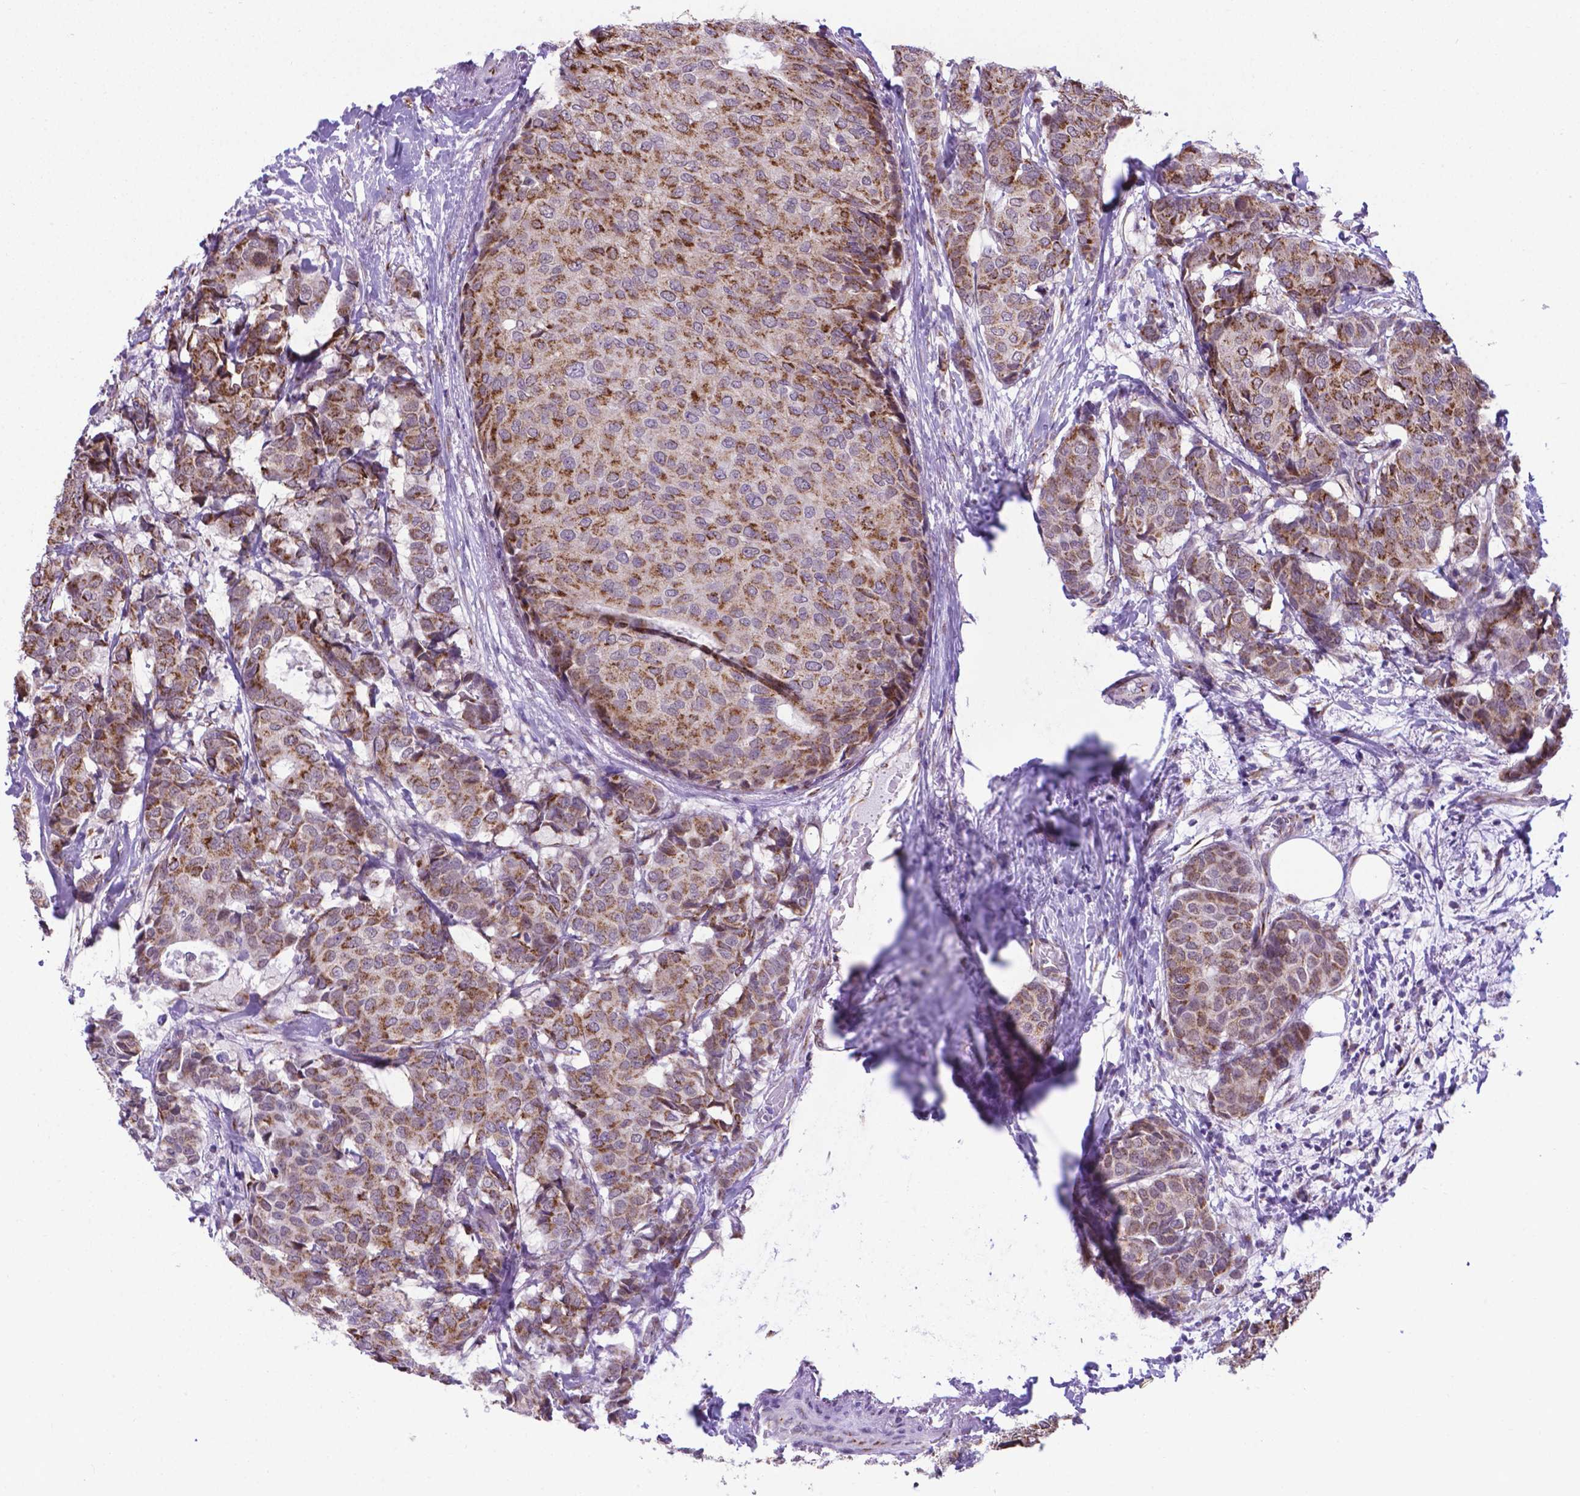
{"staining": {"intensity": "moderate", "quantity": ">75%", "location": "cytoplasmic/membranous"}, "tissue": "breast cancer", "cell_type": "Tumor cells", "image_type": "cancer", "snomed": [{"axis": "morphology", "description": "Duct carcinoma"}, {"axis": "topography", "description": "Breast"}], "caption": "There is medium levels of moderate cytoplasmic/membranous expression in tumor cells of breast cancer, as demonstrated by immunohistochemical staining (brown color).", "gene": "MRPL10", "patient": {"sex": "female", "age": 75}}